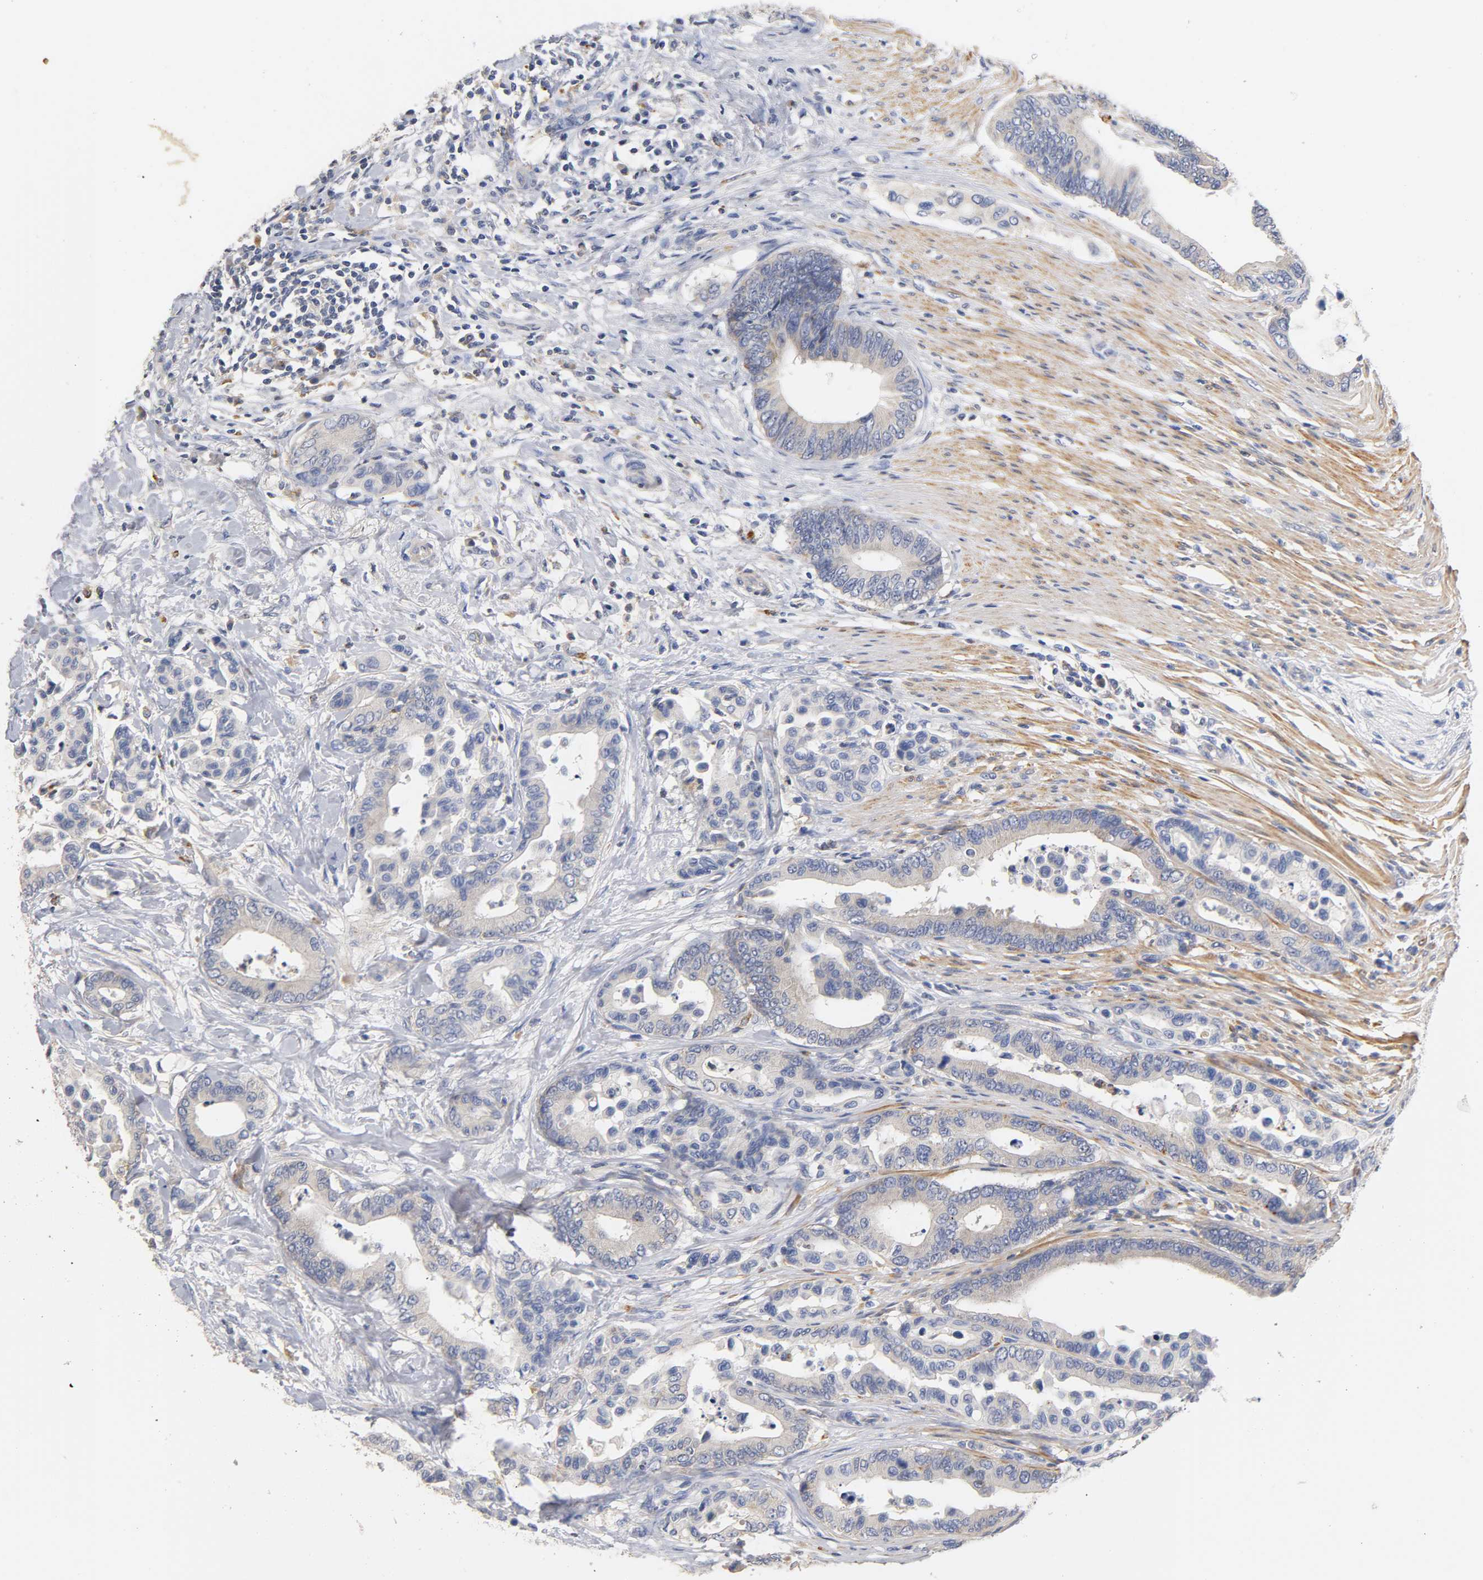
{"staining": {"intensity": "negative", "quantity": "none", "location": "none"}, "tissue": "colorectal cancer", "cell_type": "Tumor cells", "image_type": "cancer", "snomed": [{"axis": "morphology", "description": "Normal tissue, NOS"}, {"axis": "morphology", "description": "Adenocarcinoma, NOS"}, {"axis": "topography", "description": "Colon"}], "caption": "This is a image of immunohistochemistry (IHC) staining of colorectal cancer, which shows no positivity in tumor cells.", "gene": "SEMA5A", "patient": {"sex": "male", "age": 82}}